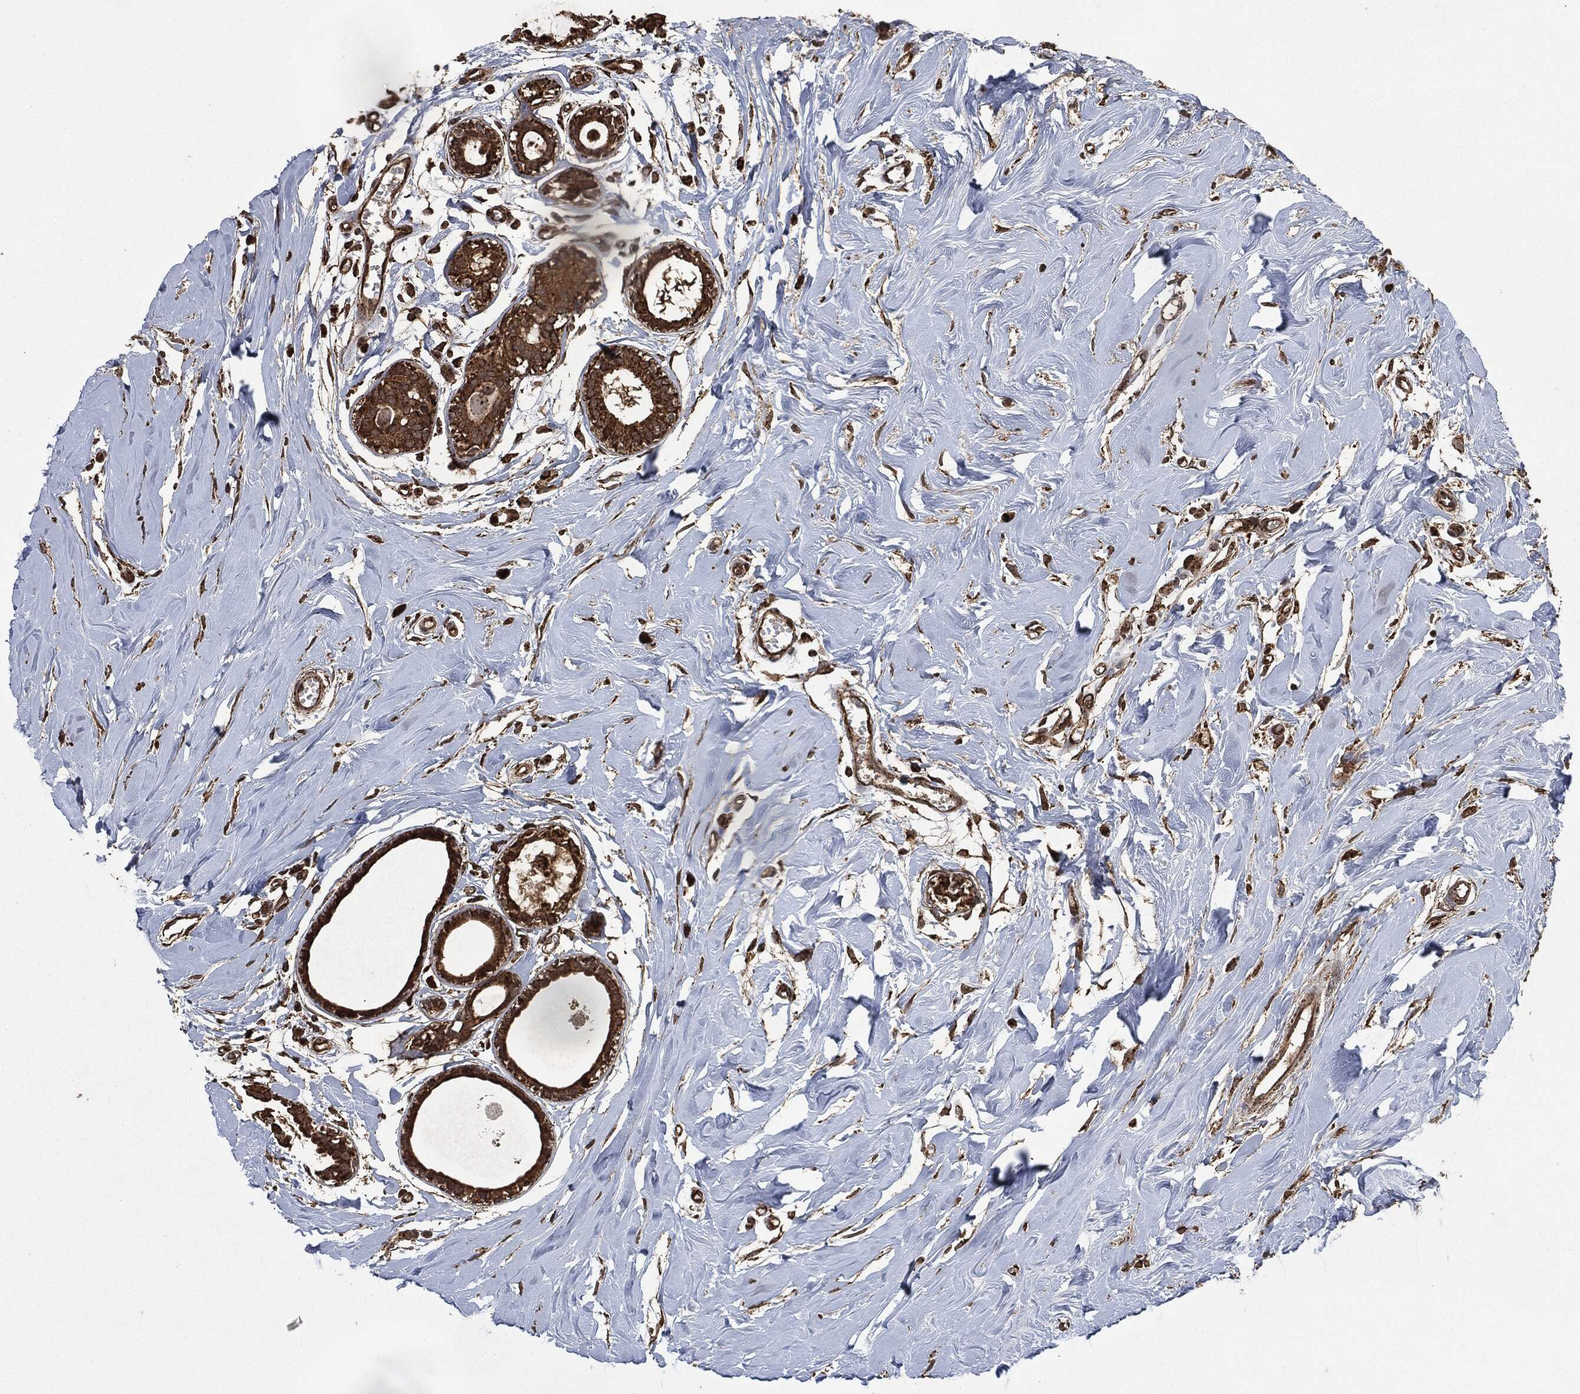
{"staining": {"intensity": "strong", "quantity": ">75%", "location": "cytoplasmic/membranous"}, "tissue": "soft tissue", "cell_type": "Fibroblasts", "image_type": "normal", "snomed": [{"axis": "morphology", "description": "Normal tissue, NOS"}, {"axis": "topography", "description": "Breast"}], "caption": "An immunohistochemistry (IHC) histopathology image of normal tissue is shown. Protein staining in brown shows strong cytoplasmic/membranous positivity in soft tissue within fibroblasts. (IHC, brightfield microscopy, high magnification).", "gene": "LIG3", "patient": {"sex": "female", "age": 49}}